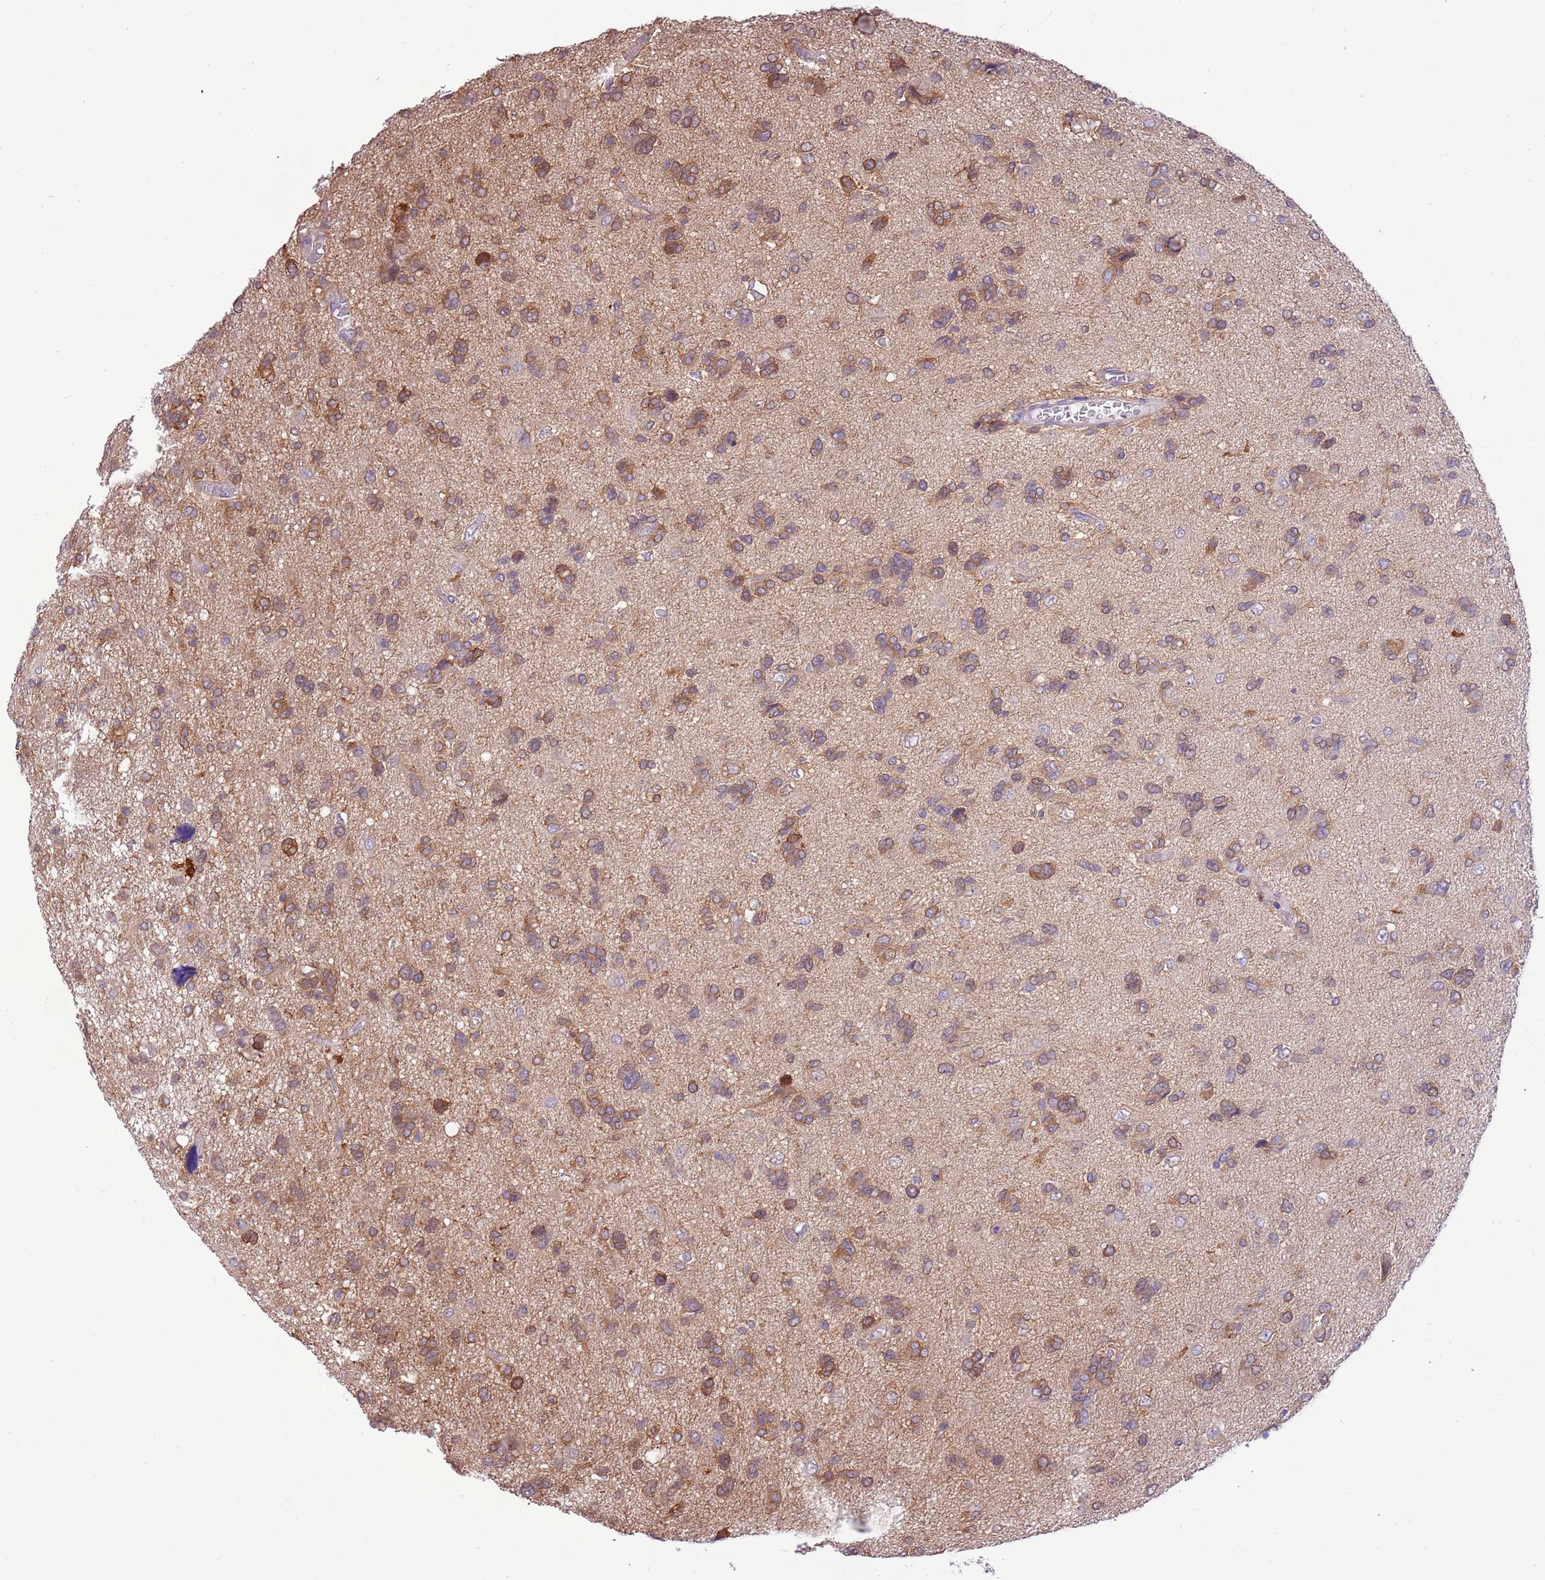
{"staining": {"intensity": "moderate", "quantity": "25%-75%", "location": "cytoplasmic/membranous"}, "tissue": "glioma", "cell_type": "Tumor cells", "image_type": "cancer", "snomed": [{"axis": "morphology", "description": "Glioma, malignant, High grade"}, {"axis": "topography", "description": "Brain"}], "caption": "Immunohistochemistry staining of glioma, which reveals medium levels of moderate cytoplasmic/membranous positivity in approximately 25%-75% of tumor cells indicating moderate cytoplasmic/membranous protein positivity. The staining was performed using DAB (brown) for protein detection and nuclei were counterstained in hematoxylin (blue).", "gene": "STIP1", "patient": {"sex": "female", "age": 59}}